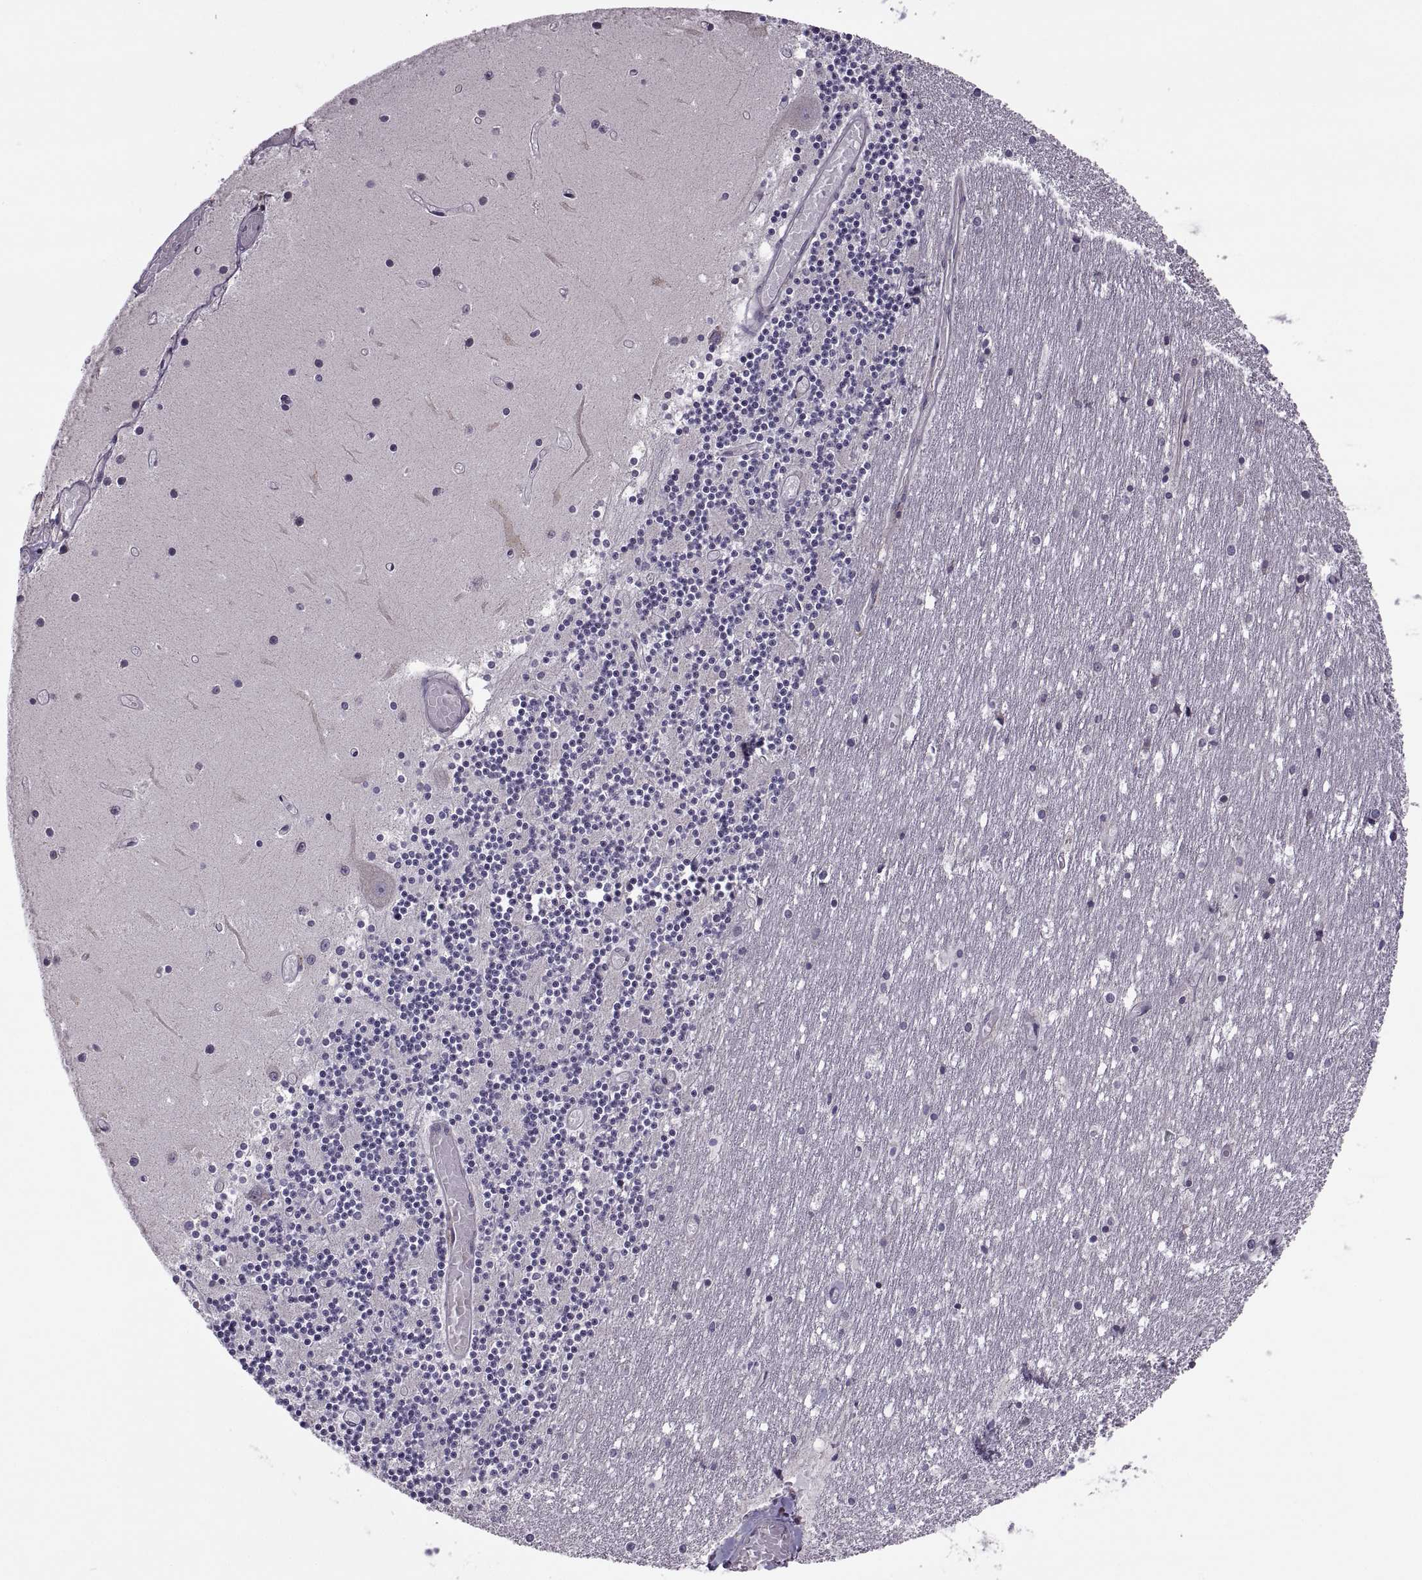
{"staining": {"intensity": "negative", "quantity": "none", "location": "none"}, "tissue": "cerebellum", "cell_type": "Cells in granular layer", "image_type": "normal", "snomed": [{"axis": "morphology", "description": "Normal tissue, NOS"}, {"axis": "topography", "description": "Cerebellum"}], "caption": "Cells in granular layer show no significant expression in benign cerebellum. (Brightfield microscopy of DAB IHC at high magnification).", "gene": "LETM2", "patient": {"sex": "female", "age": 28}}